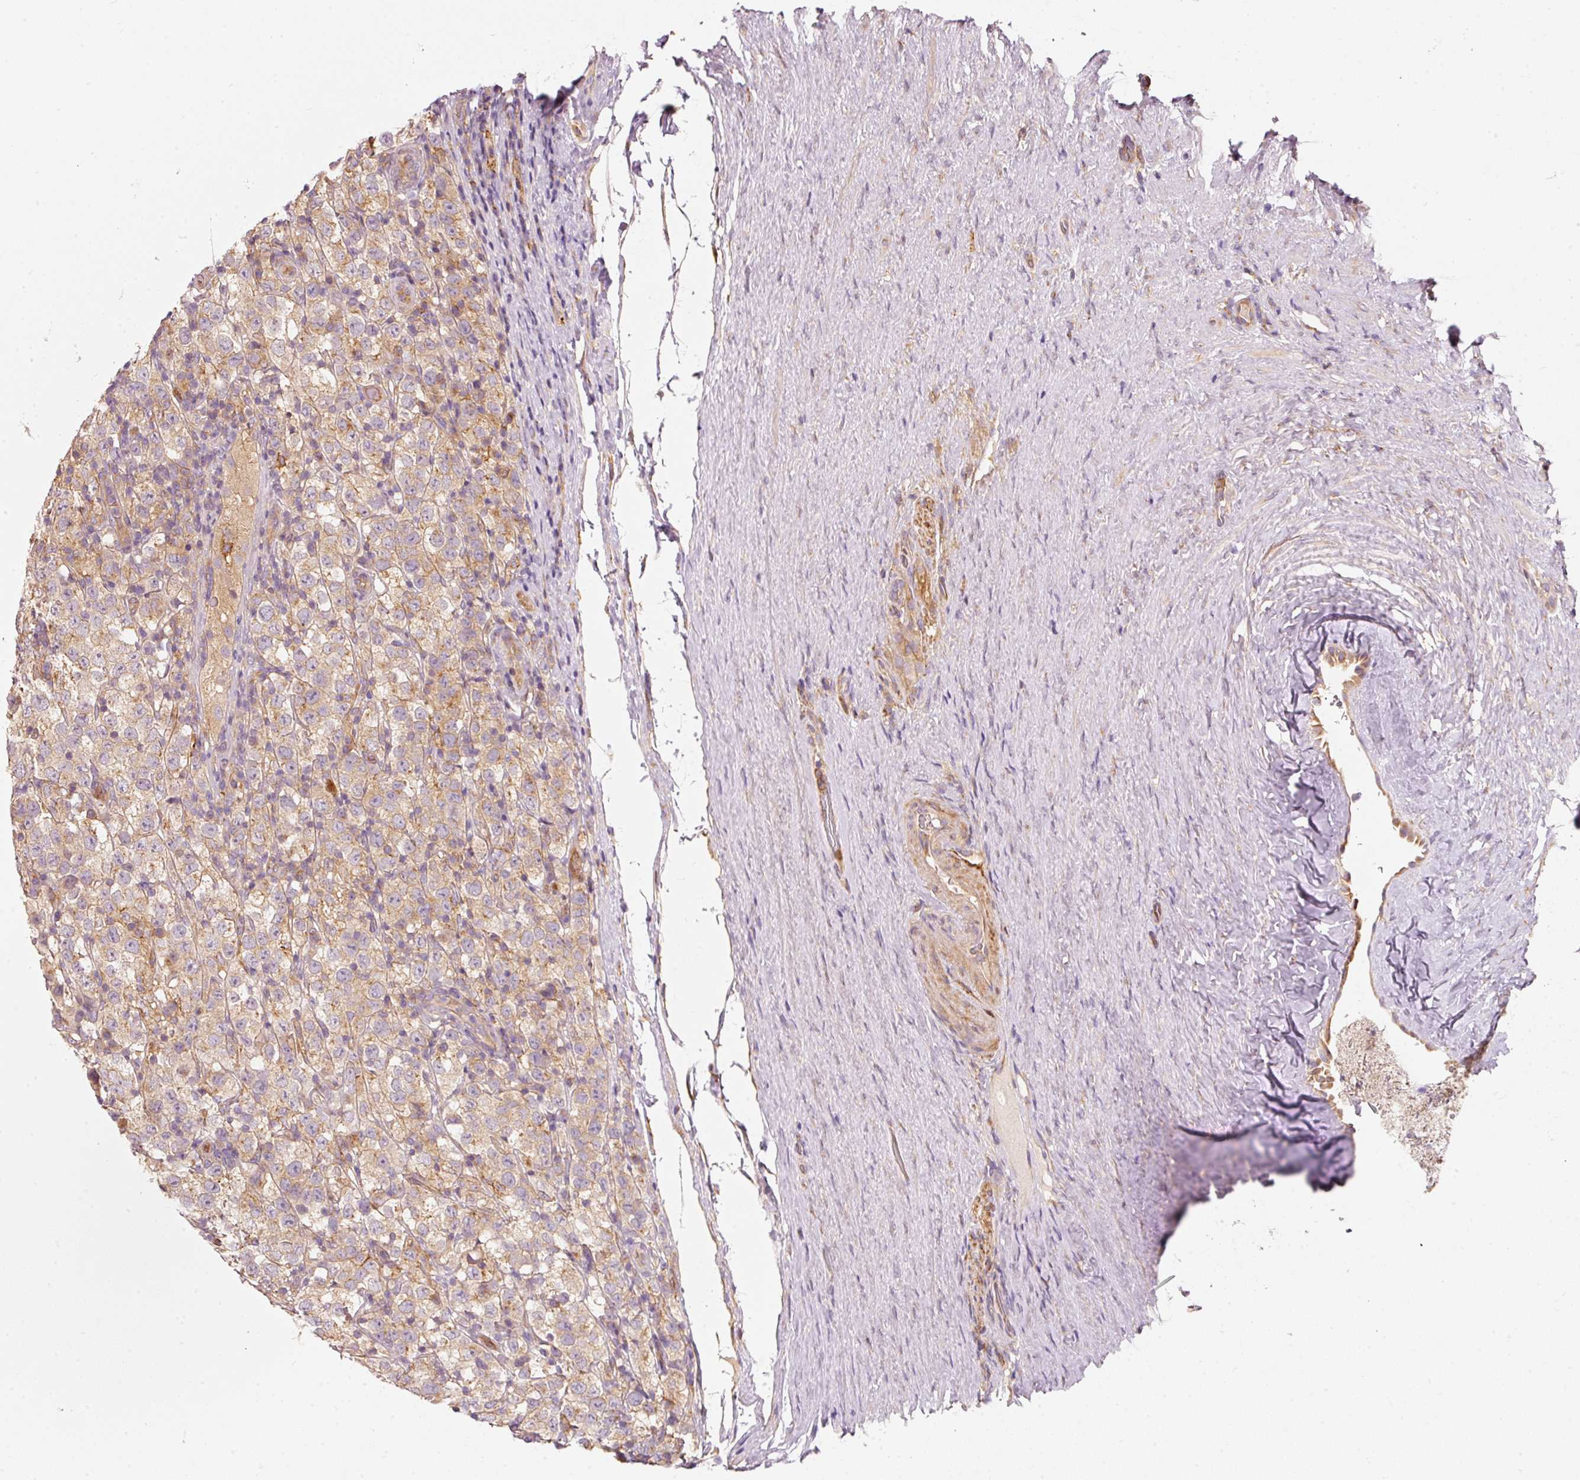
{"staining": {"intensity": "weak", "quantity": ">75%", "location": "cytoplasmic/membranous"}, "tissue": "testis cancer", "cell_type": "Tumor cells", "image_type": "cancer", "snomed": [{"axis": "morphology", "description": "Seminoma, NOS"}, {"axis": "morphology", "description": "Carcinoma, Embryonal, NOS"}, {"axis": "topography", "description": "Testis"}], "caption": "Human seminoma (testis) stained with a protein marker reveals weak staining in tumor cells.", "gene": "IQGAP2", "patient": {"sex": "male", "age": 41}}